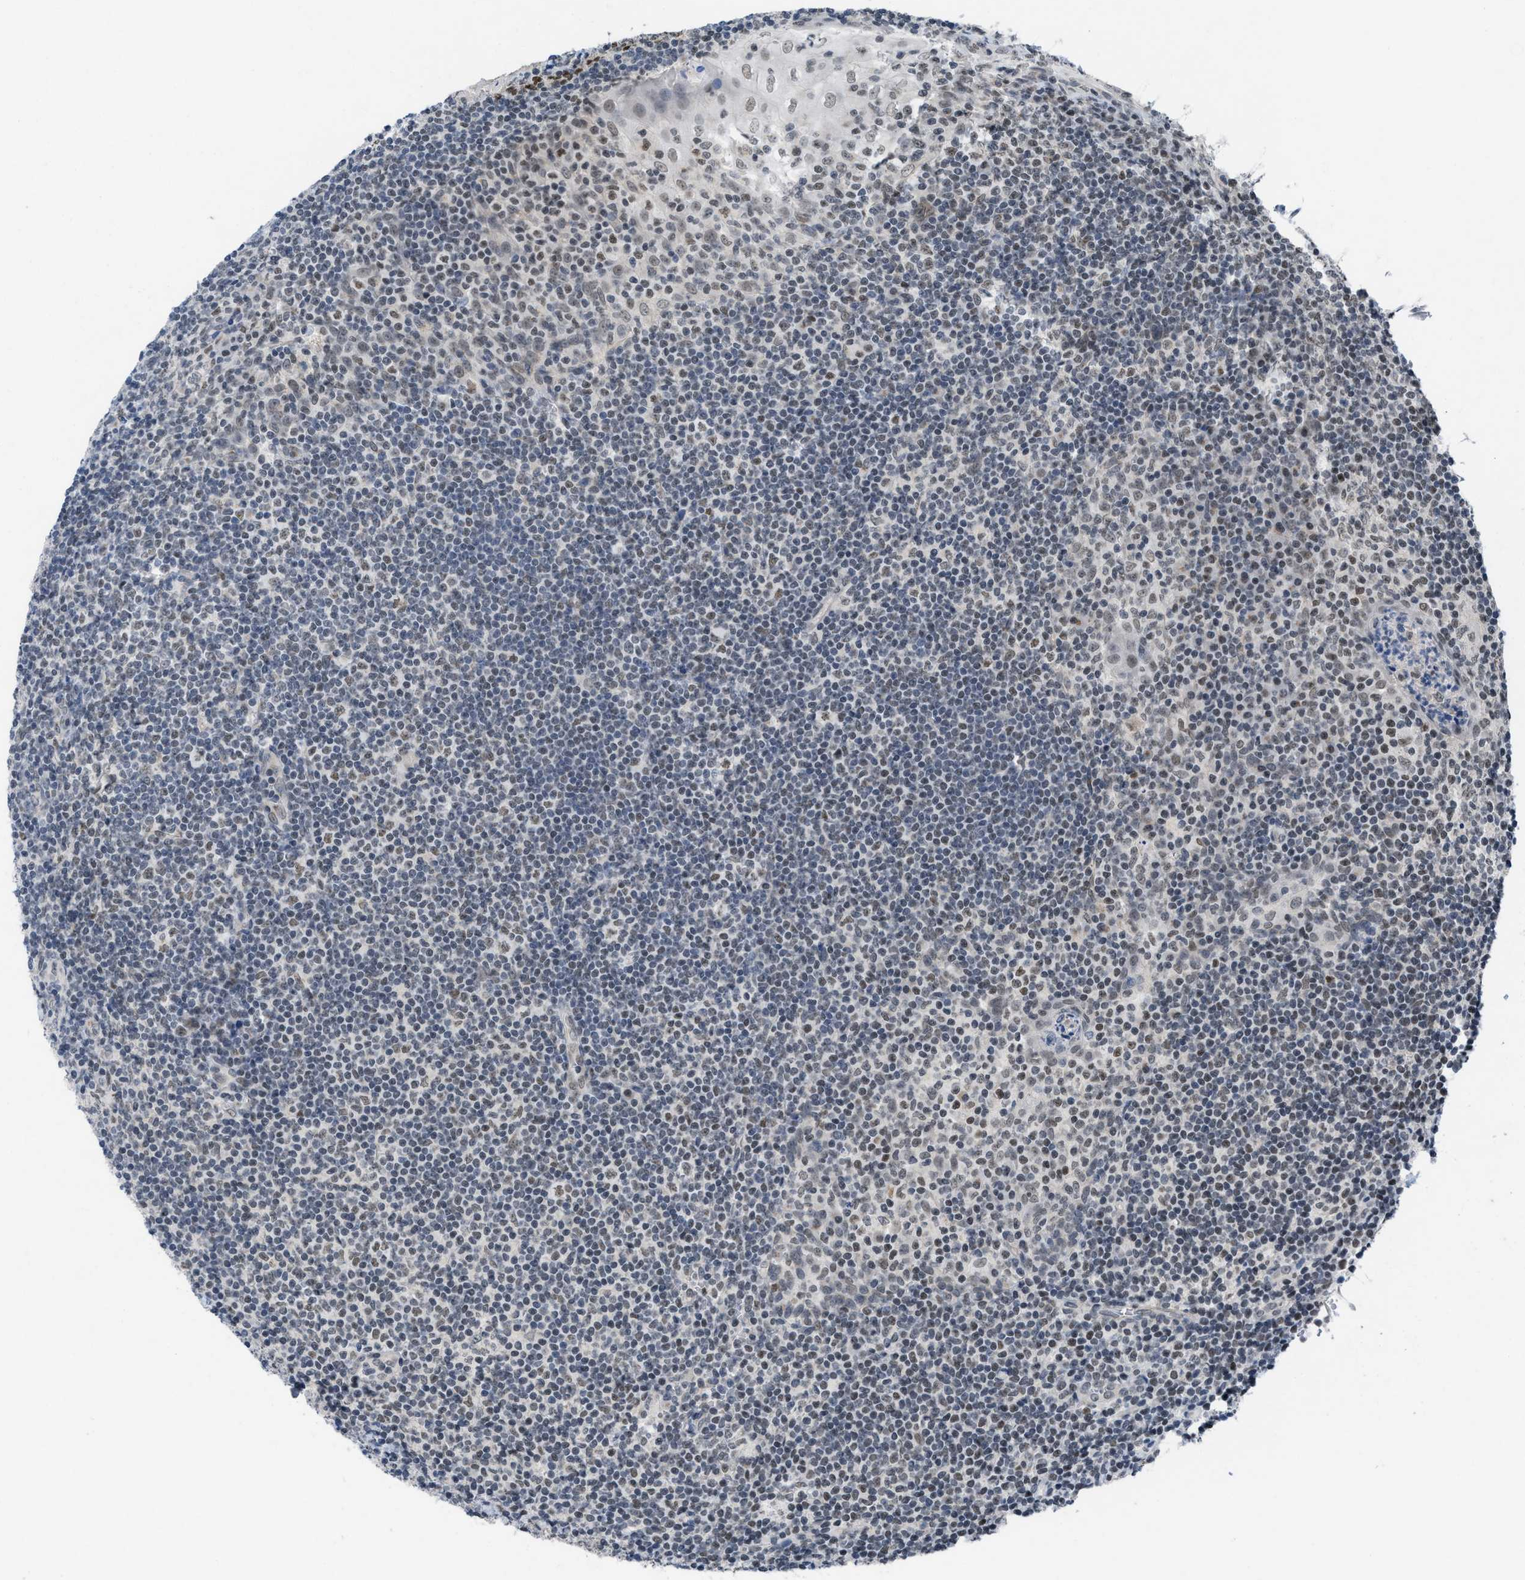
{"staining": {"intensity": "strong", "quantity": ">75%", "location": "nuclear"}, "tissue": "tonsil", "cell_type": "Germinal center cells", "image_type": "normal", "snomed": [{"axis": "morphology", "description": "Normal tissue, NOS"}, {"axis": "topography", "description": "Tonsil"}], "caption": "This photomicrograph reveals unremarkable tonsil stained with IHC to label a protein in brown. The nuclear of germinal center cells show strong positivity for the protein. Nuclei are counter-stained blue.", "gene": "TERF2IP", "patient": {"sex": "male", "age": 37}}